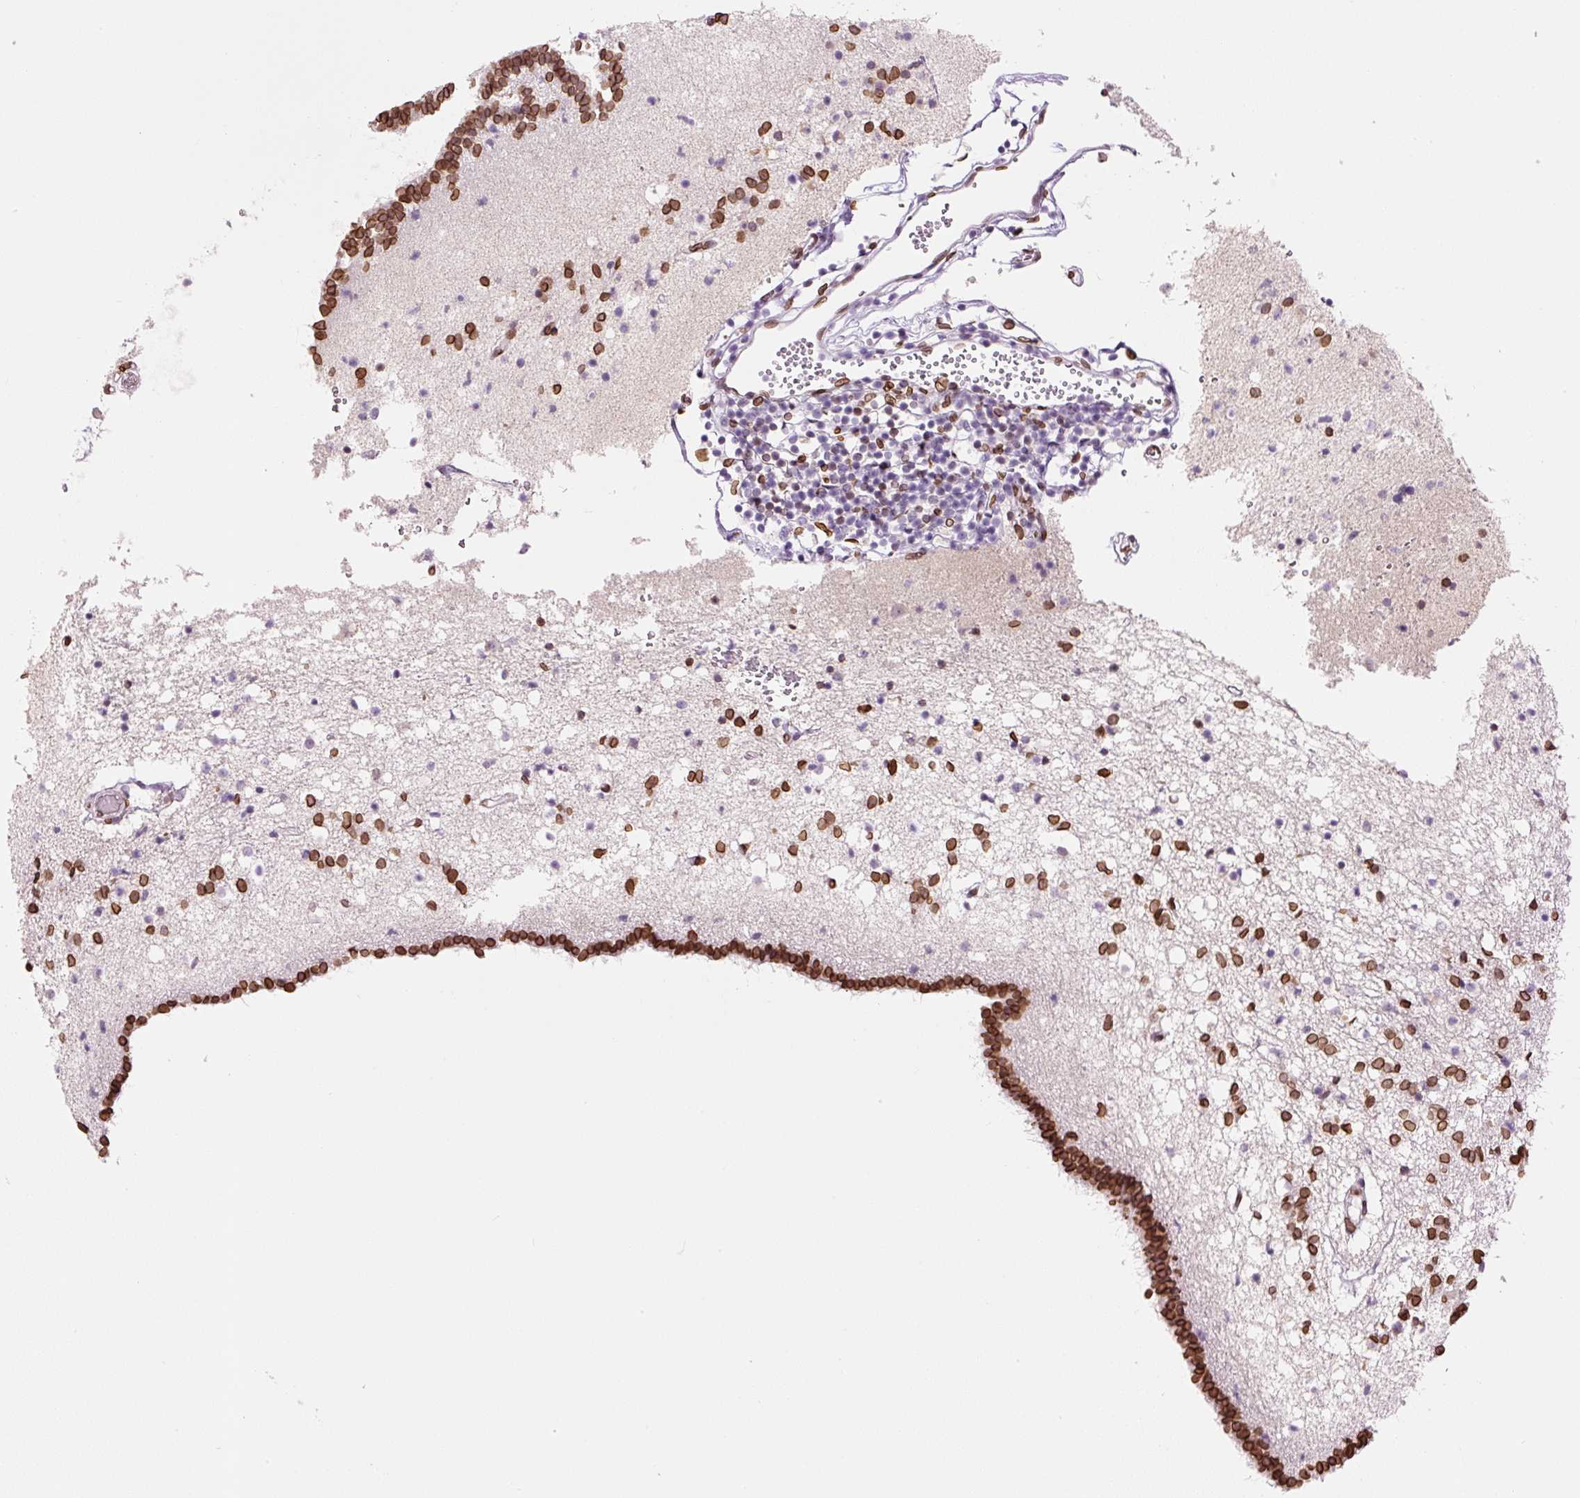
{"staining": {"intensity": "strong", "quantity": "25%-75%", "location": "cytoplasmic/membranous,nuclear"}, "tissue": "caudate", "cell_type": "Glial cells", "image_type": "normal", "snomed": [{"axis": "morphology", "description": "Normal tissue, NOS"}, {"axis": "topography", "description": "Lateral ventricle wall"}], "caption": "Brown immunohistochemical staining in normal caudate reveals strong cytoplasmic/membranous,nuclear positivity in about 25%-75% of glial cells.", "gene": "ZNF224", "patient": {"sex": "male", "age": 58}}